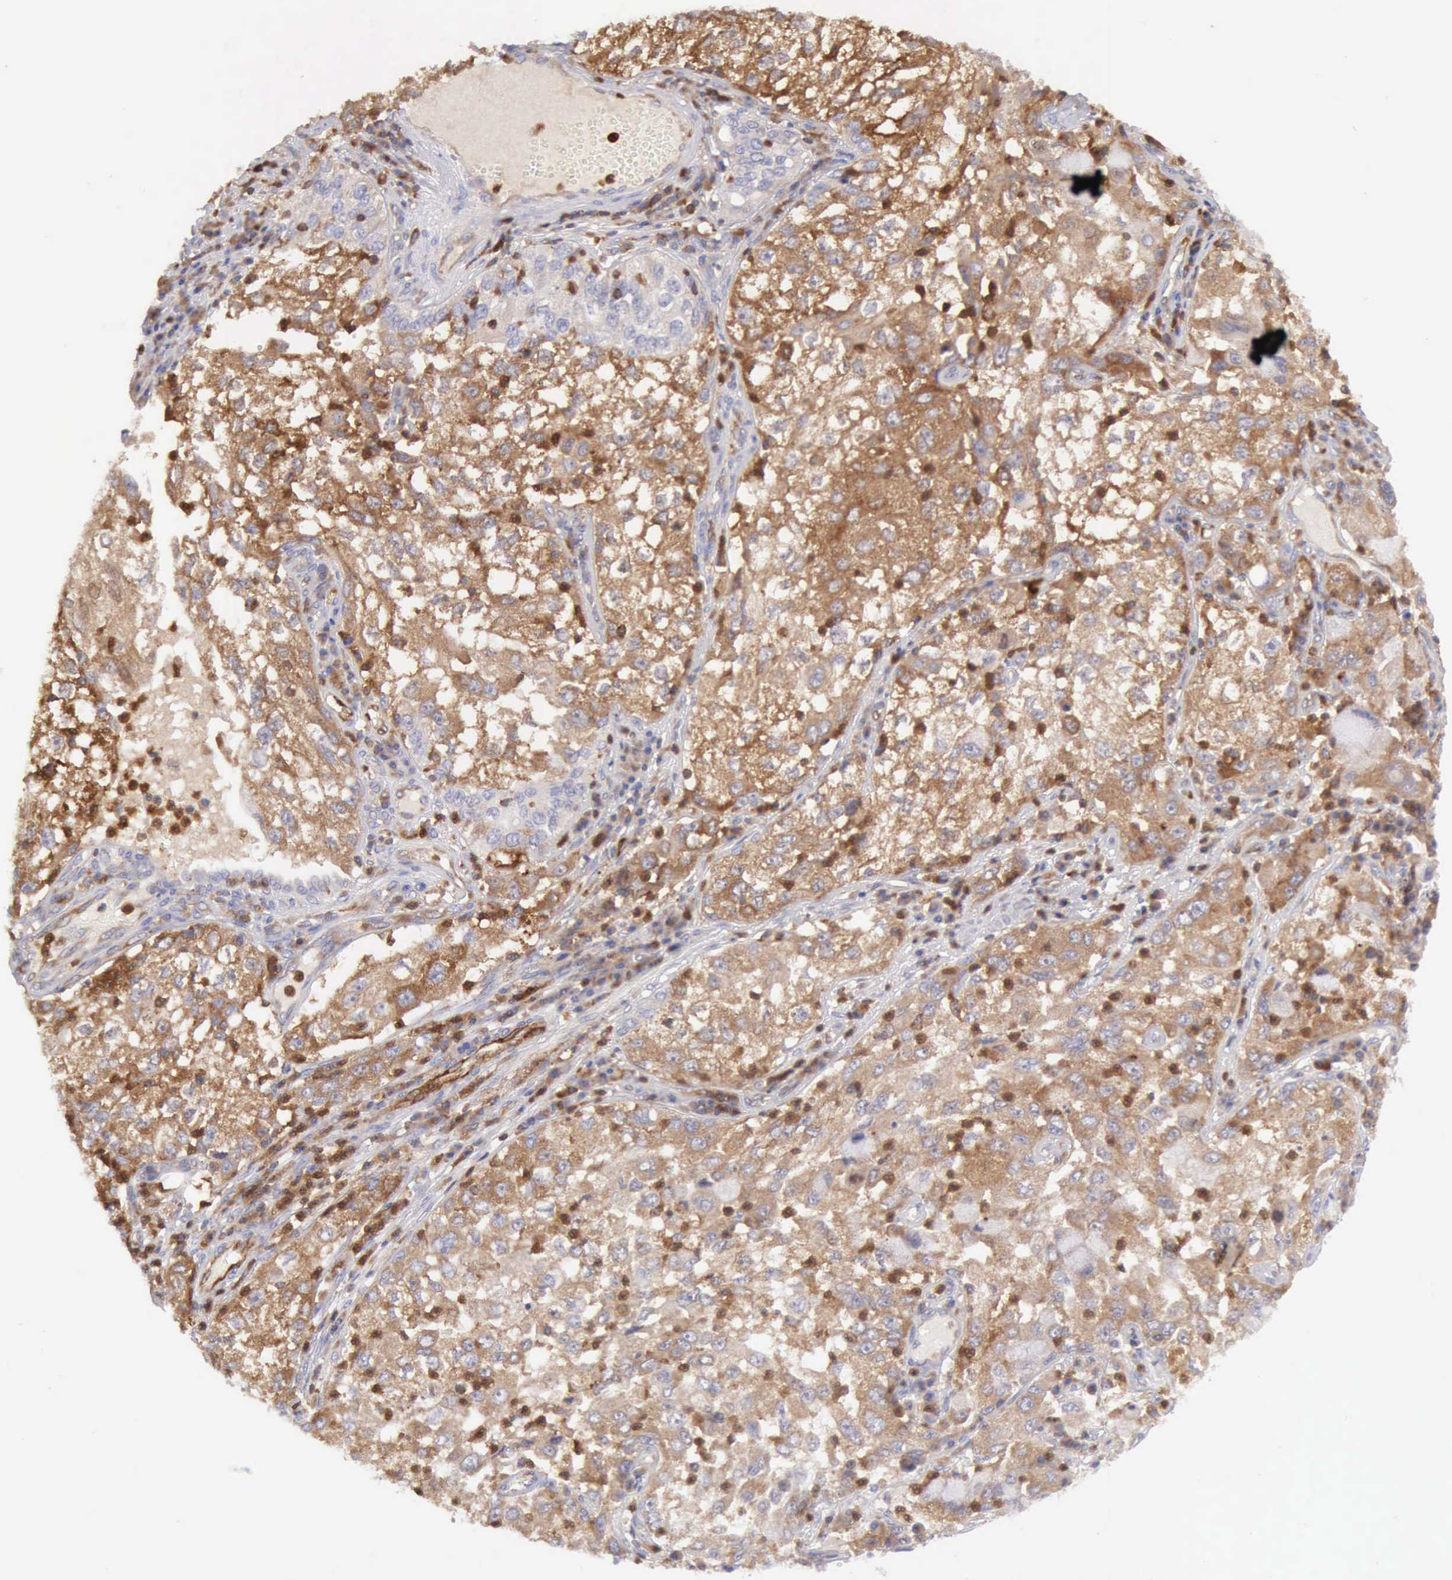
{"staining": {"intensity": "weak", "quantity": ">75%", "location": "cytoplasmic/membranous"}, "tissue": "cervical cancer", "cell_type": "Tumor cells", "image_type": "cancer", "snomed": [{"axis": "morphology", "description": "Squamous cell carcinoma, NOS"}, {"axis": "topography", "description": "Cervix"}], "caption": "High-magnification brightfield microscopy of squamous cell carcinoma (cervical) stained with DAB (3,3'-diaminobenzidine) (brown) and counterstained with hematoxylin (blue). tumor cells exhibit weak cytoplasmic/membranous staining is appreciated in approximately>75% of cells.", "gene": "ARHGAP4", "patient": {"sex": "female", "age": 36}}